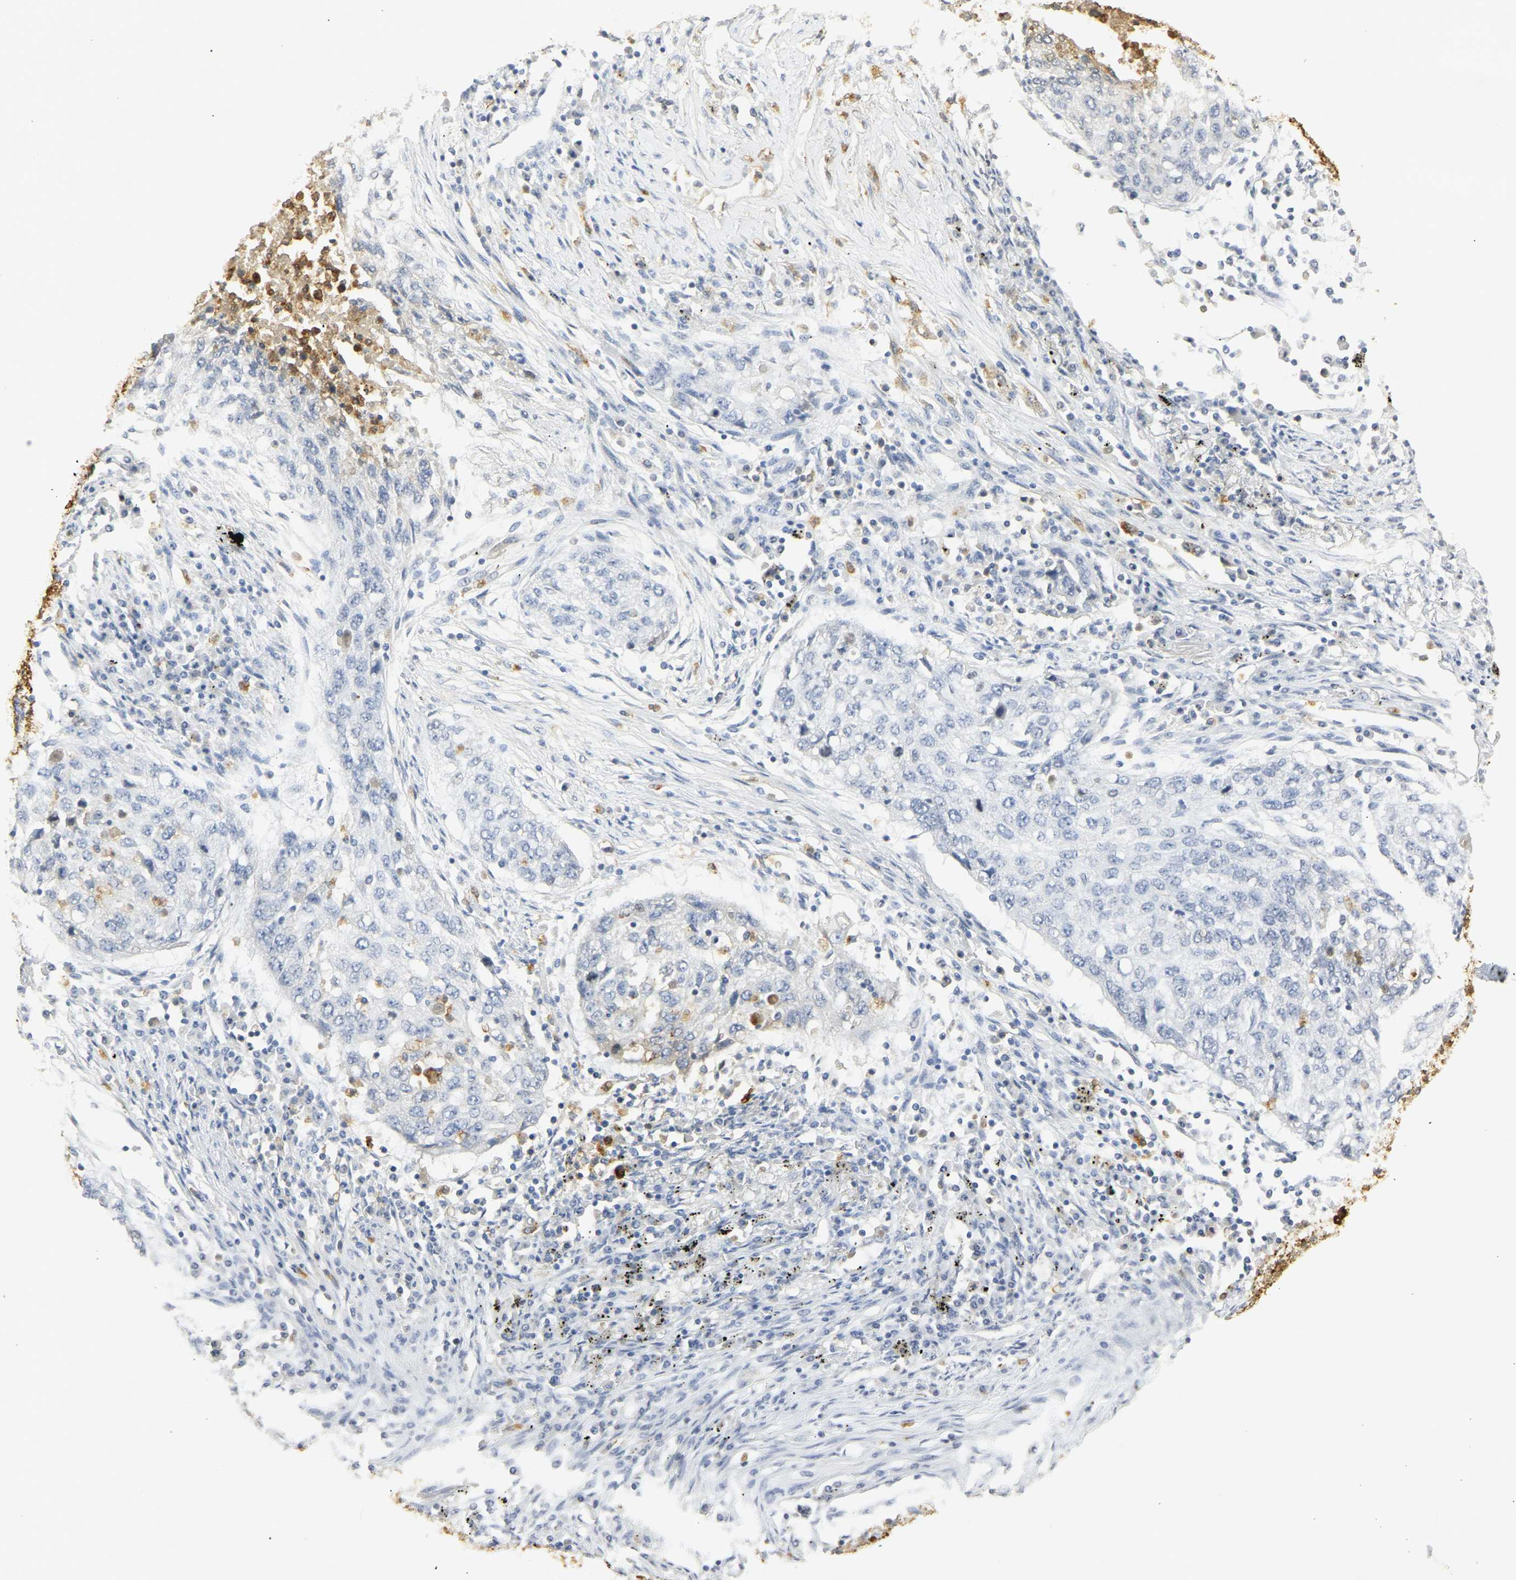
{"staining": {"intensity": "negative", "quantity": "none", "location": "none"}, "tissue": "lung cancer", "cell_type": "Tumor cells", "image_type": "cancer", "snomed": [{"axis": "morphology", "description": "Squamous cell carcinoma, NOS"}, {"axis": "topography", "description": "Lung"}], "caption": "Lung squamous cell carcinoma was stained to show a protein in brown. There is no significant expression in tumor cells. (Stains: DAB (3,3'-diaminobenzidine) immunohistochemistry with hematoxylin counter stain, Microscopy: brightfield microscopy at high magnification).", "gene": "CEACAM5", "patient": {"sex": "female", "age": 63}}